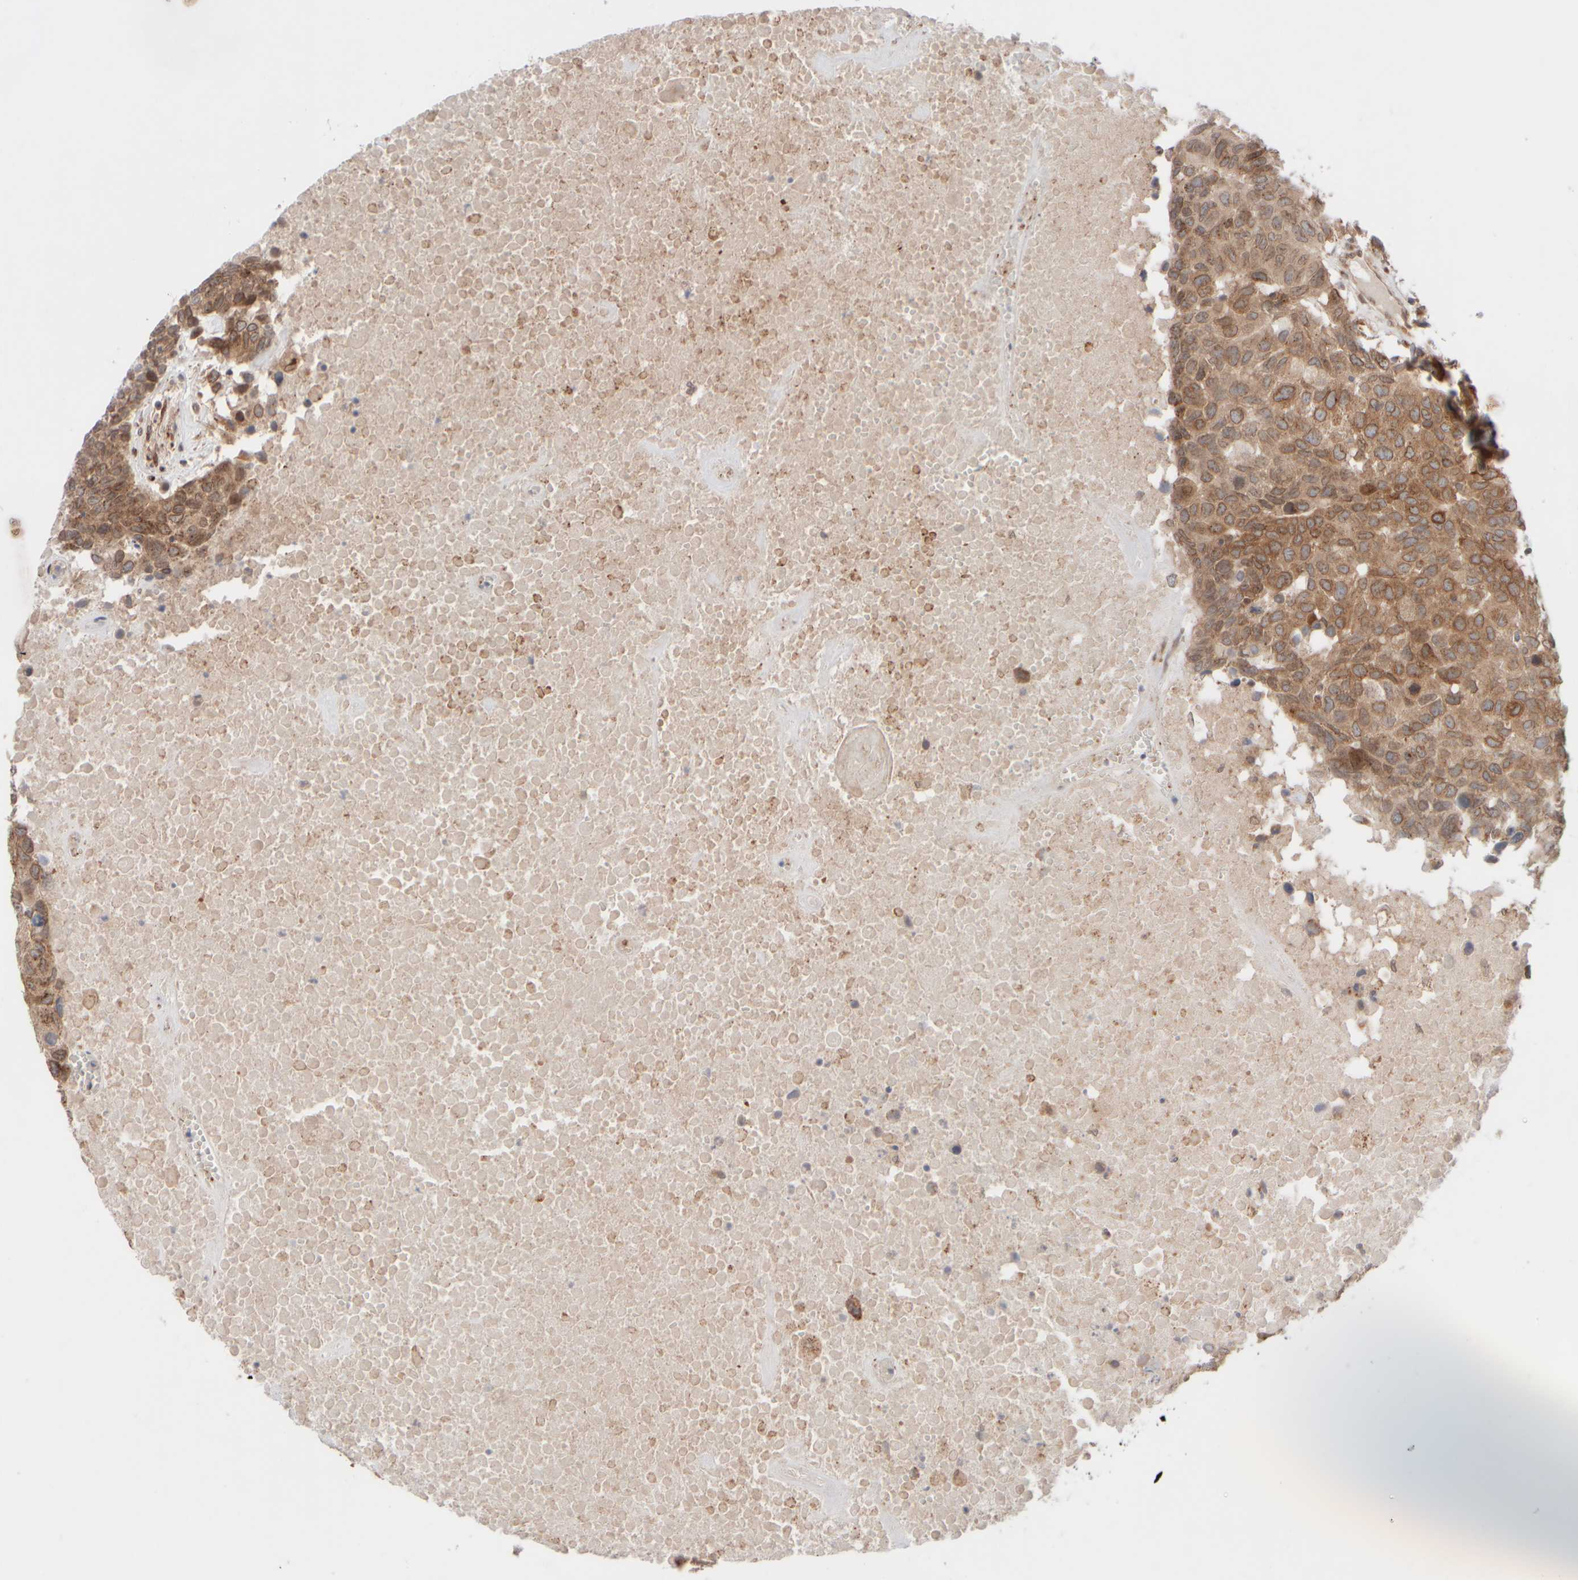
{"staining": {"intensity": "moderate", "quantity": ">75%", "location": "cytoplasmic/membranous"}, "tissue": "head and neck cancer", "cell_type": "Tumor cells", "image_type": "cancer", "snomed": [{"axis": "morphology", "description": "Squamous cell carcinoma, NOS"}, {"axis": "topography", "description": "Head-Neck"}], "caption": "DAB immunohistochemical staining of human head and neck cancer (squamous cell carcinoma) shows moderate cytoplasmic/membranous protein expression in approximately >75% of tumor cells.", "gene": "GCN1", "patient": {"sex": "male", "age": 66}}